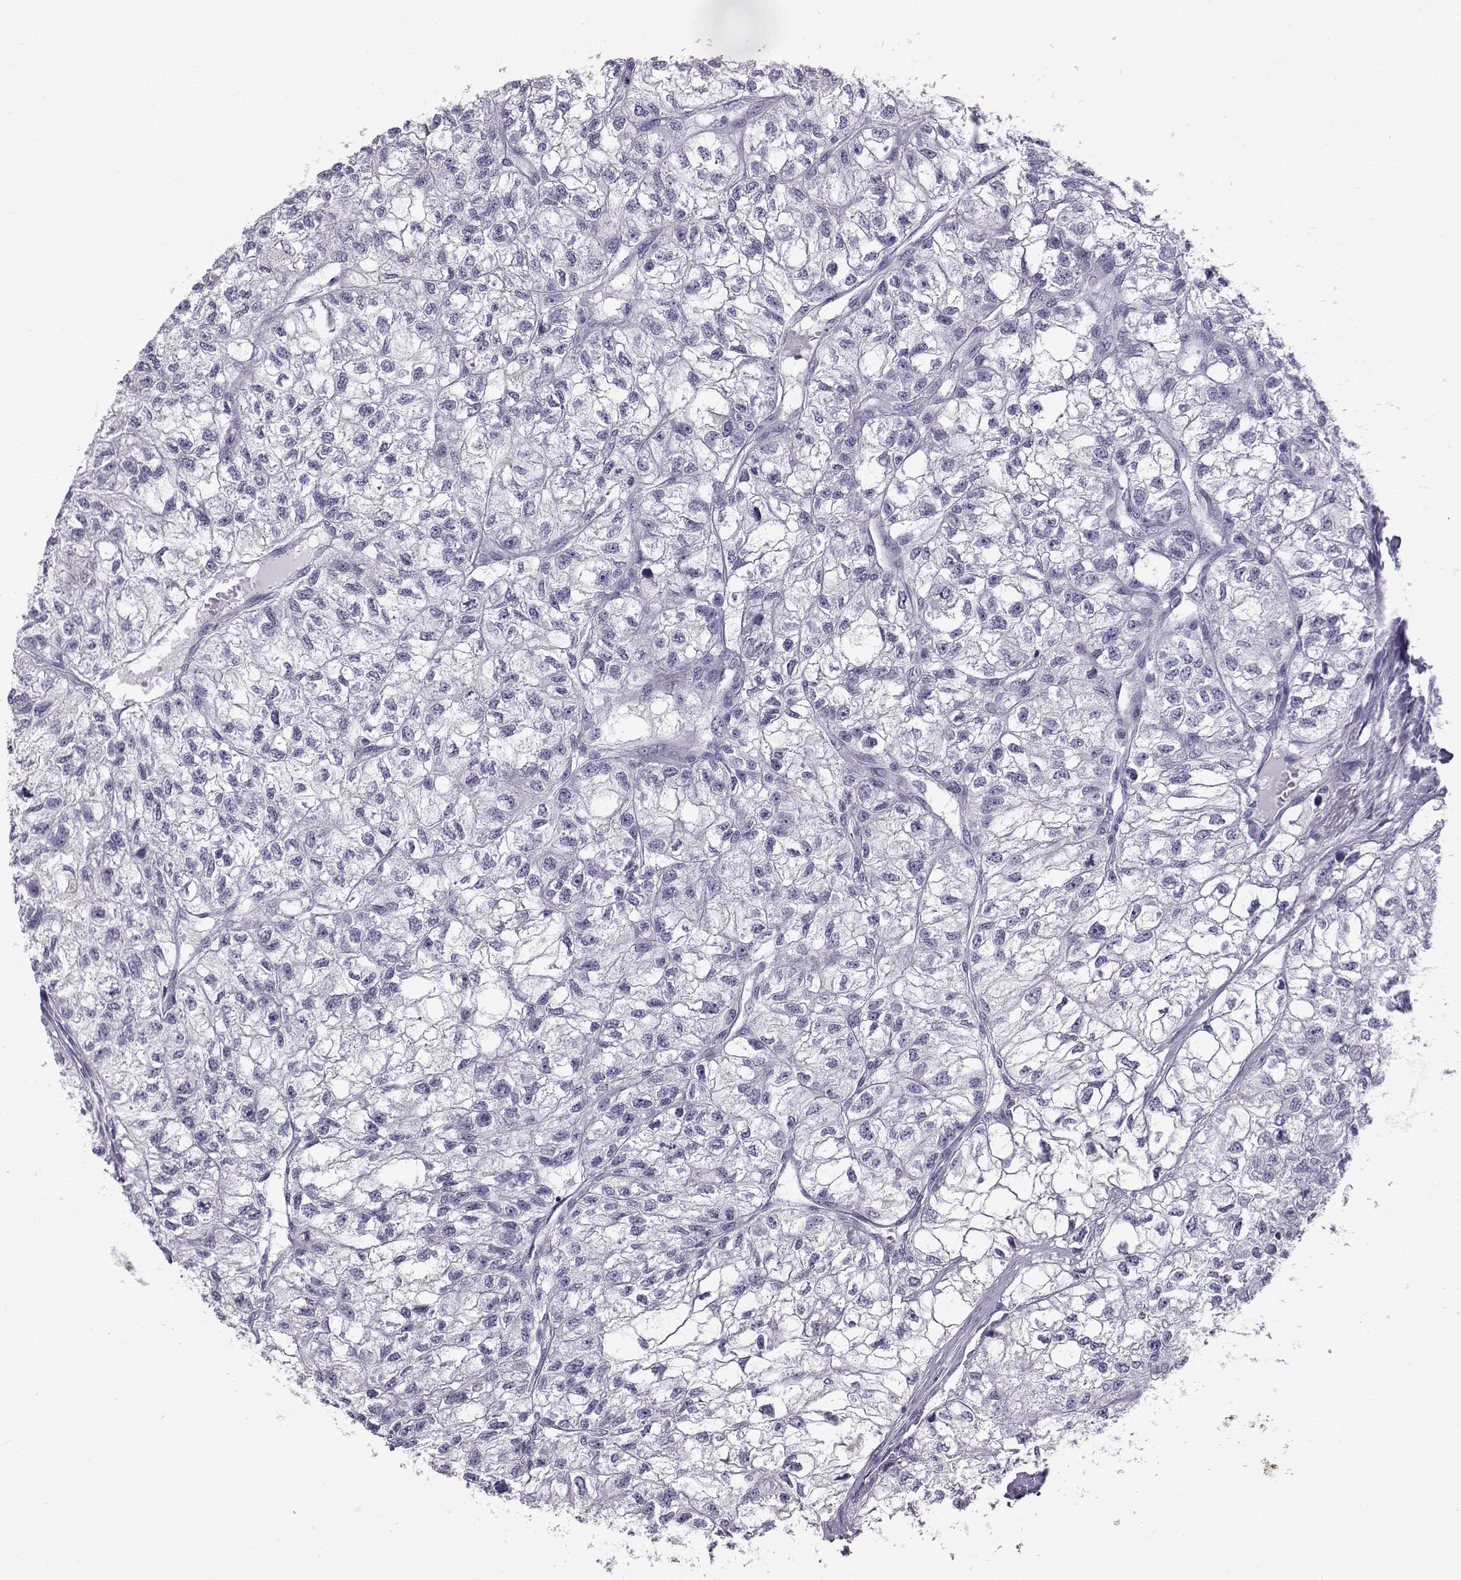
{"staining": {"intensity": "negative", "quantity": "none", "location": "none"}, "tissue": "renal cancer", "cell_type": "Tumor cells", "image_type": "cancer", "snomed": [{"axis": "morphology", "description": "Adenocarcinoma, NOS"}, {"axis": "topography", "description": "Kidney"}], "caption": "A micrograph of human adenocarcinoma (renal) is negative for staining in tumor cells.", "gene": "RNASE12", "patient": {"sex": "male", "age": 56}}